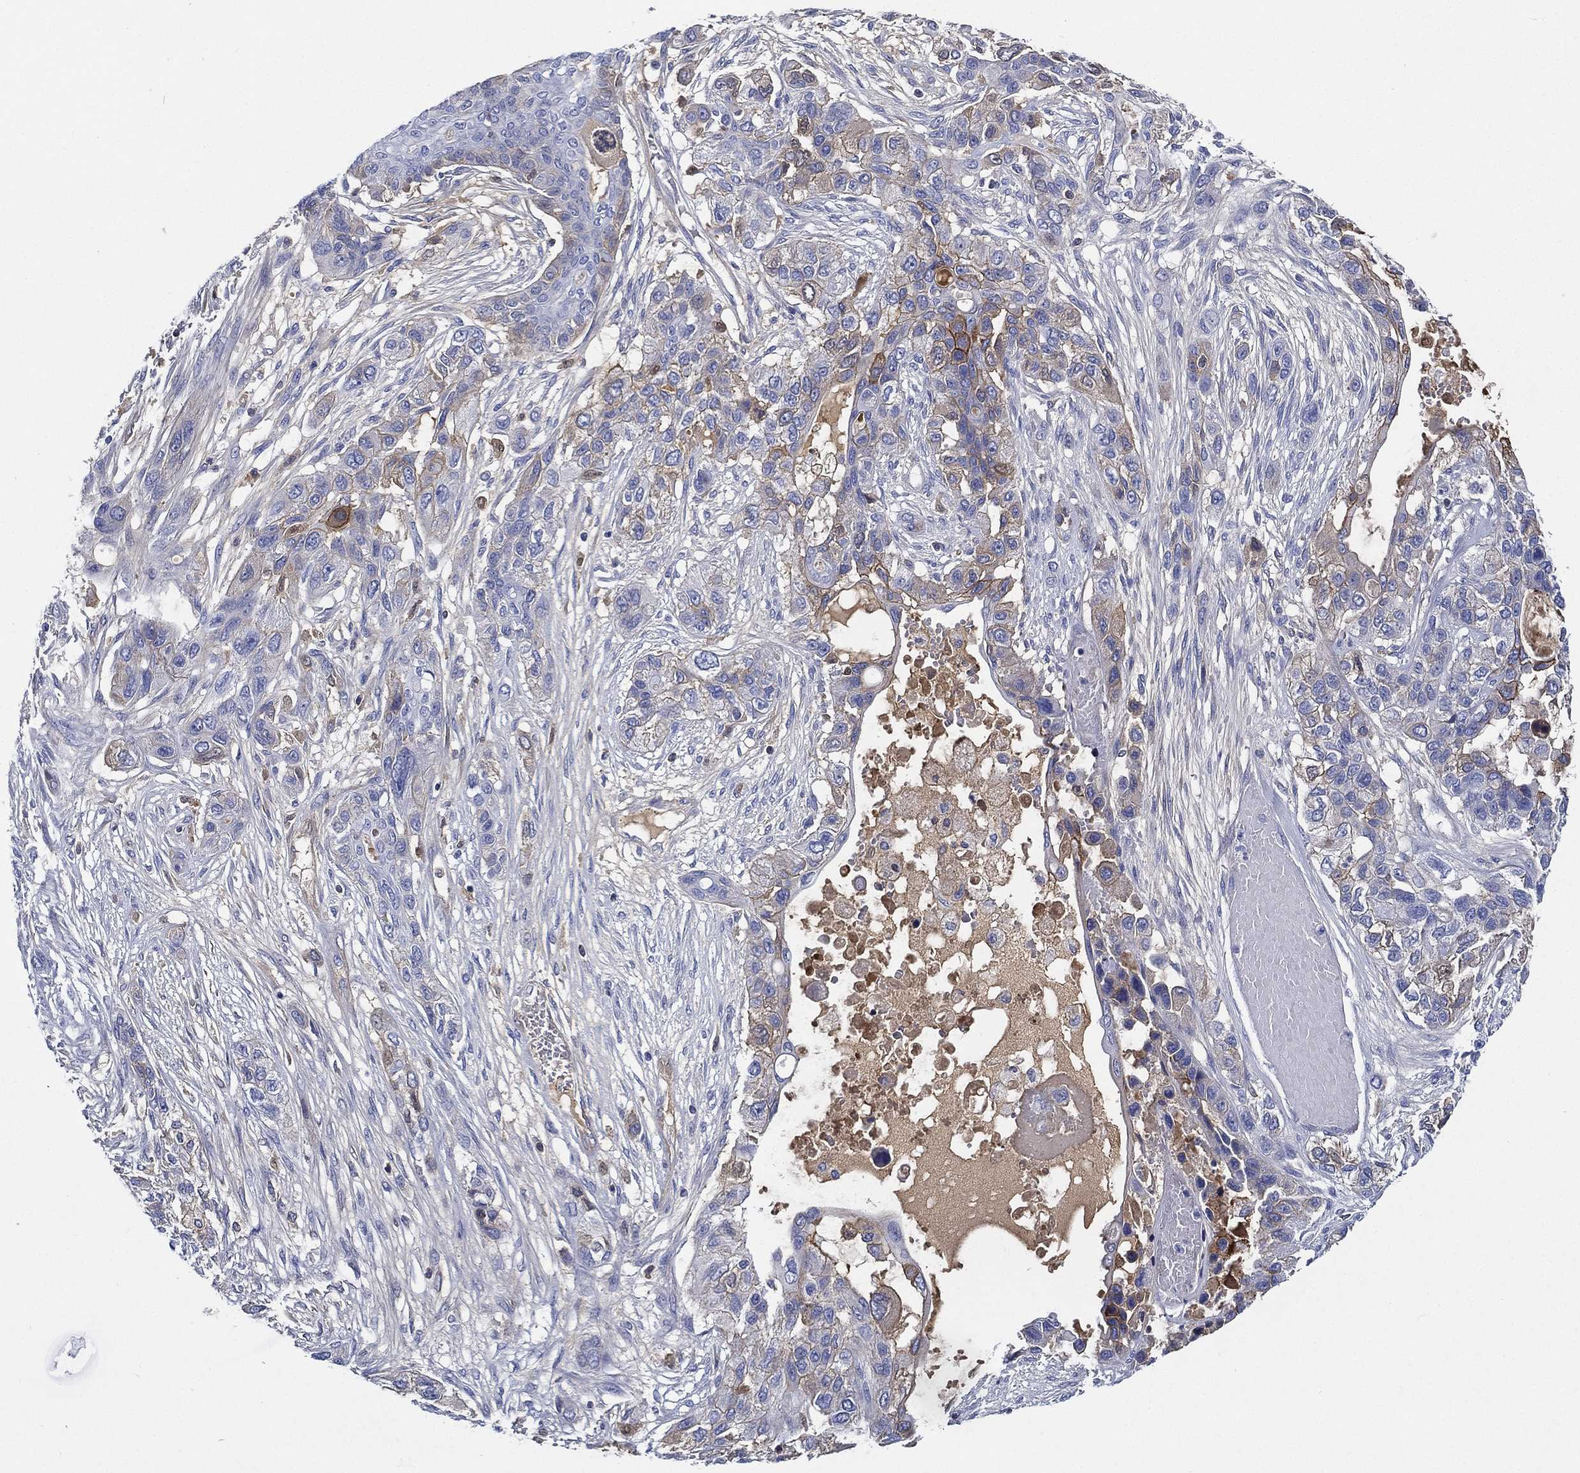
{"staining": {"intensity": "negative", "quantity": "none", "location": "none"}, "tissue": "lung cancer", "cell_type": "Tumor cells", "image_type": "cancer", "snomed": [{"axis": "morphology", "description": "Squamous cell carcinoma, NOS"}, {"axis": "topography", "description": "Lung"}], "caption": "Immunohistochemical staining of squamous cell carcinoma (lung) reveals no significant expression in tumor cells.", "gene": "TMPRSS11D", "patient": {"sex": "female", "age": 70}}